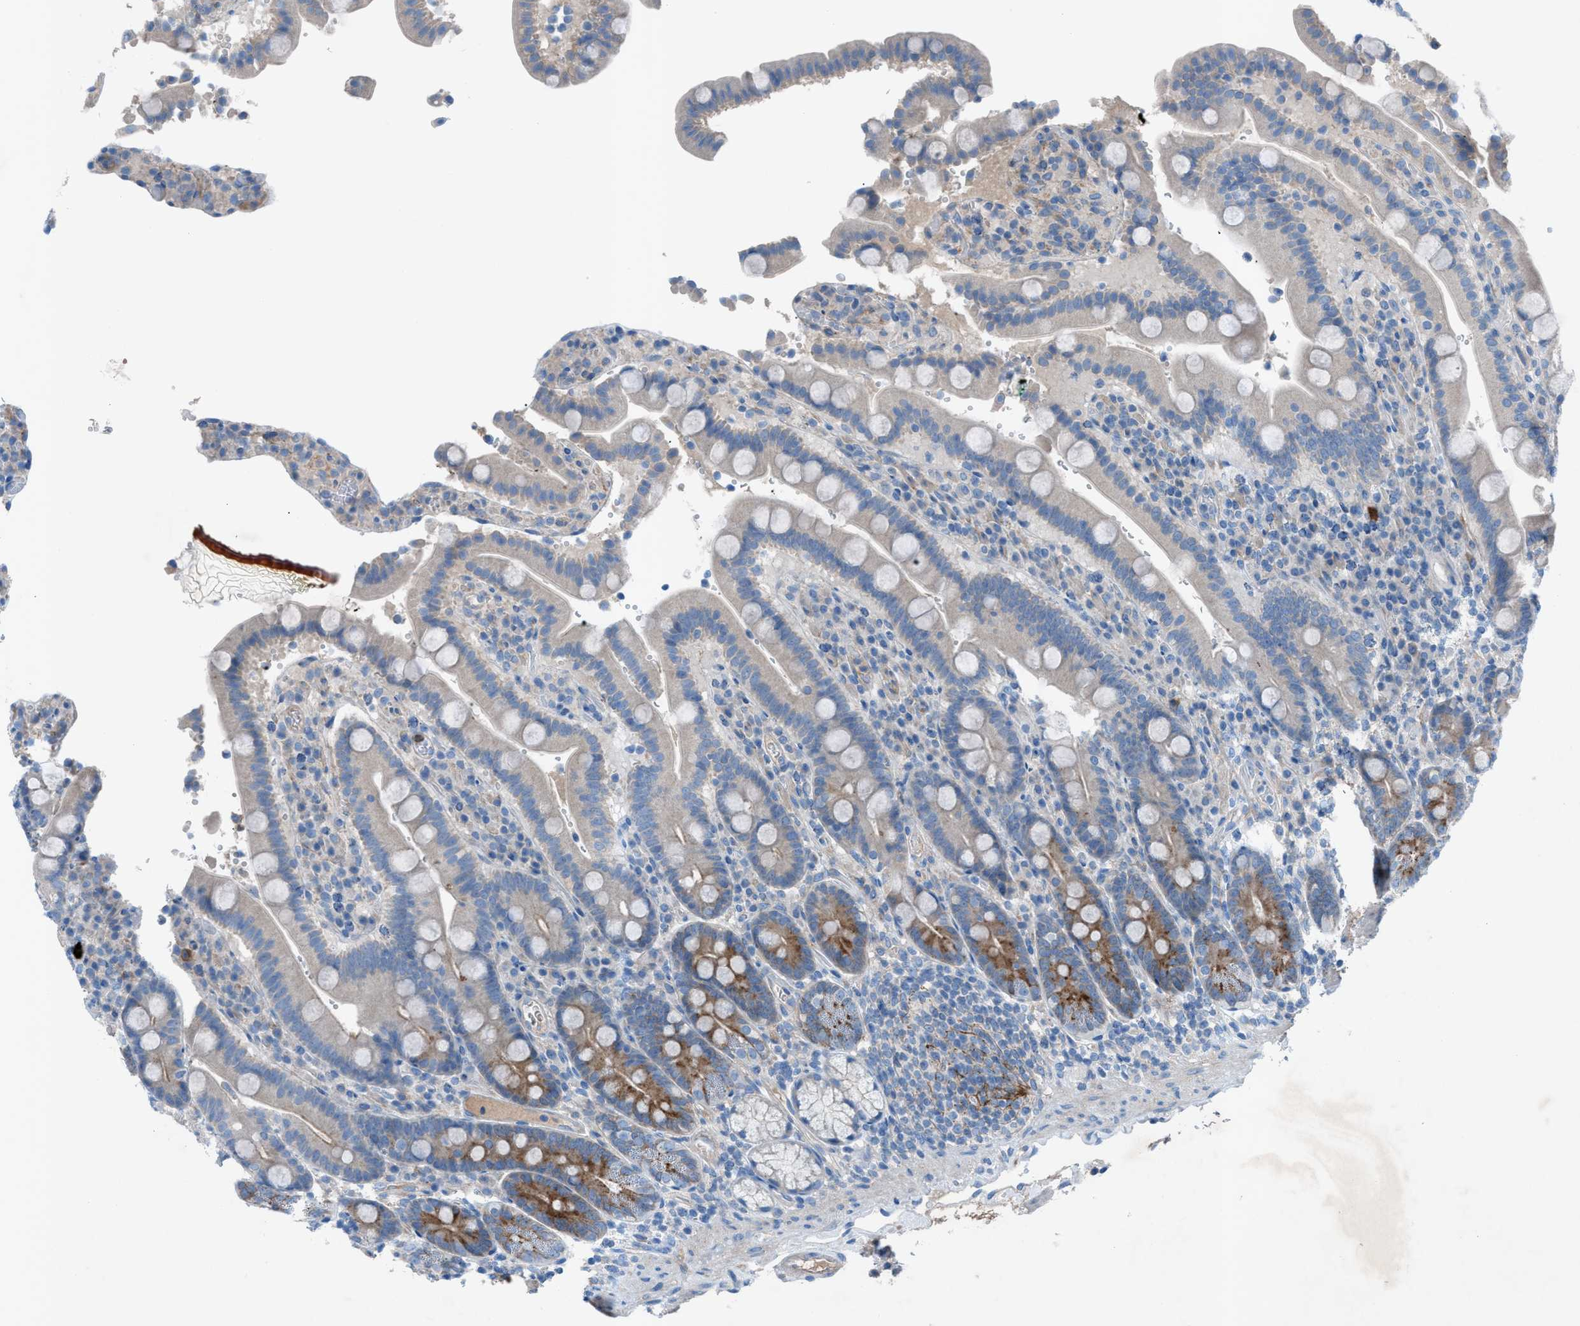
{"staining": {"intensity": "moderate", "quantity": "<25%", "location": "cytoplasmic/membranous"}, "tissue": "duodenum", "cell_type": "Glandular cells", "image_type": "normal", "snomed": [{"axis": "morphology", "description": "Normal tissue, NOS"}, {"axis": "topography", "description": "Small intestine, NOS"}], "caption": "The histopathology image exhibits a brown stain indicating the presence of a protein in the cytoplasmic/membranous of glandular cells in duodenum. The protein of interest is stained brown, and the nuclei are stained in blue (DAB IHC with brightfield microscopy, high magnification).", "gene": "C5AR2", "patient": {"sex": "female", "age": 71}}